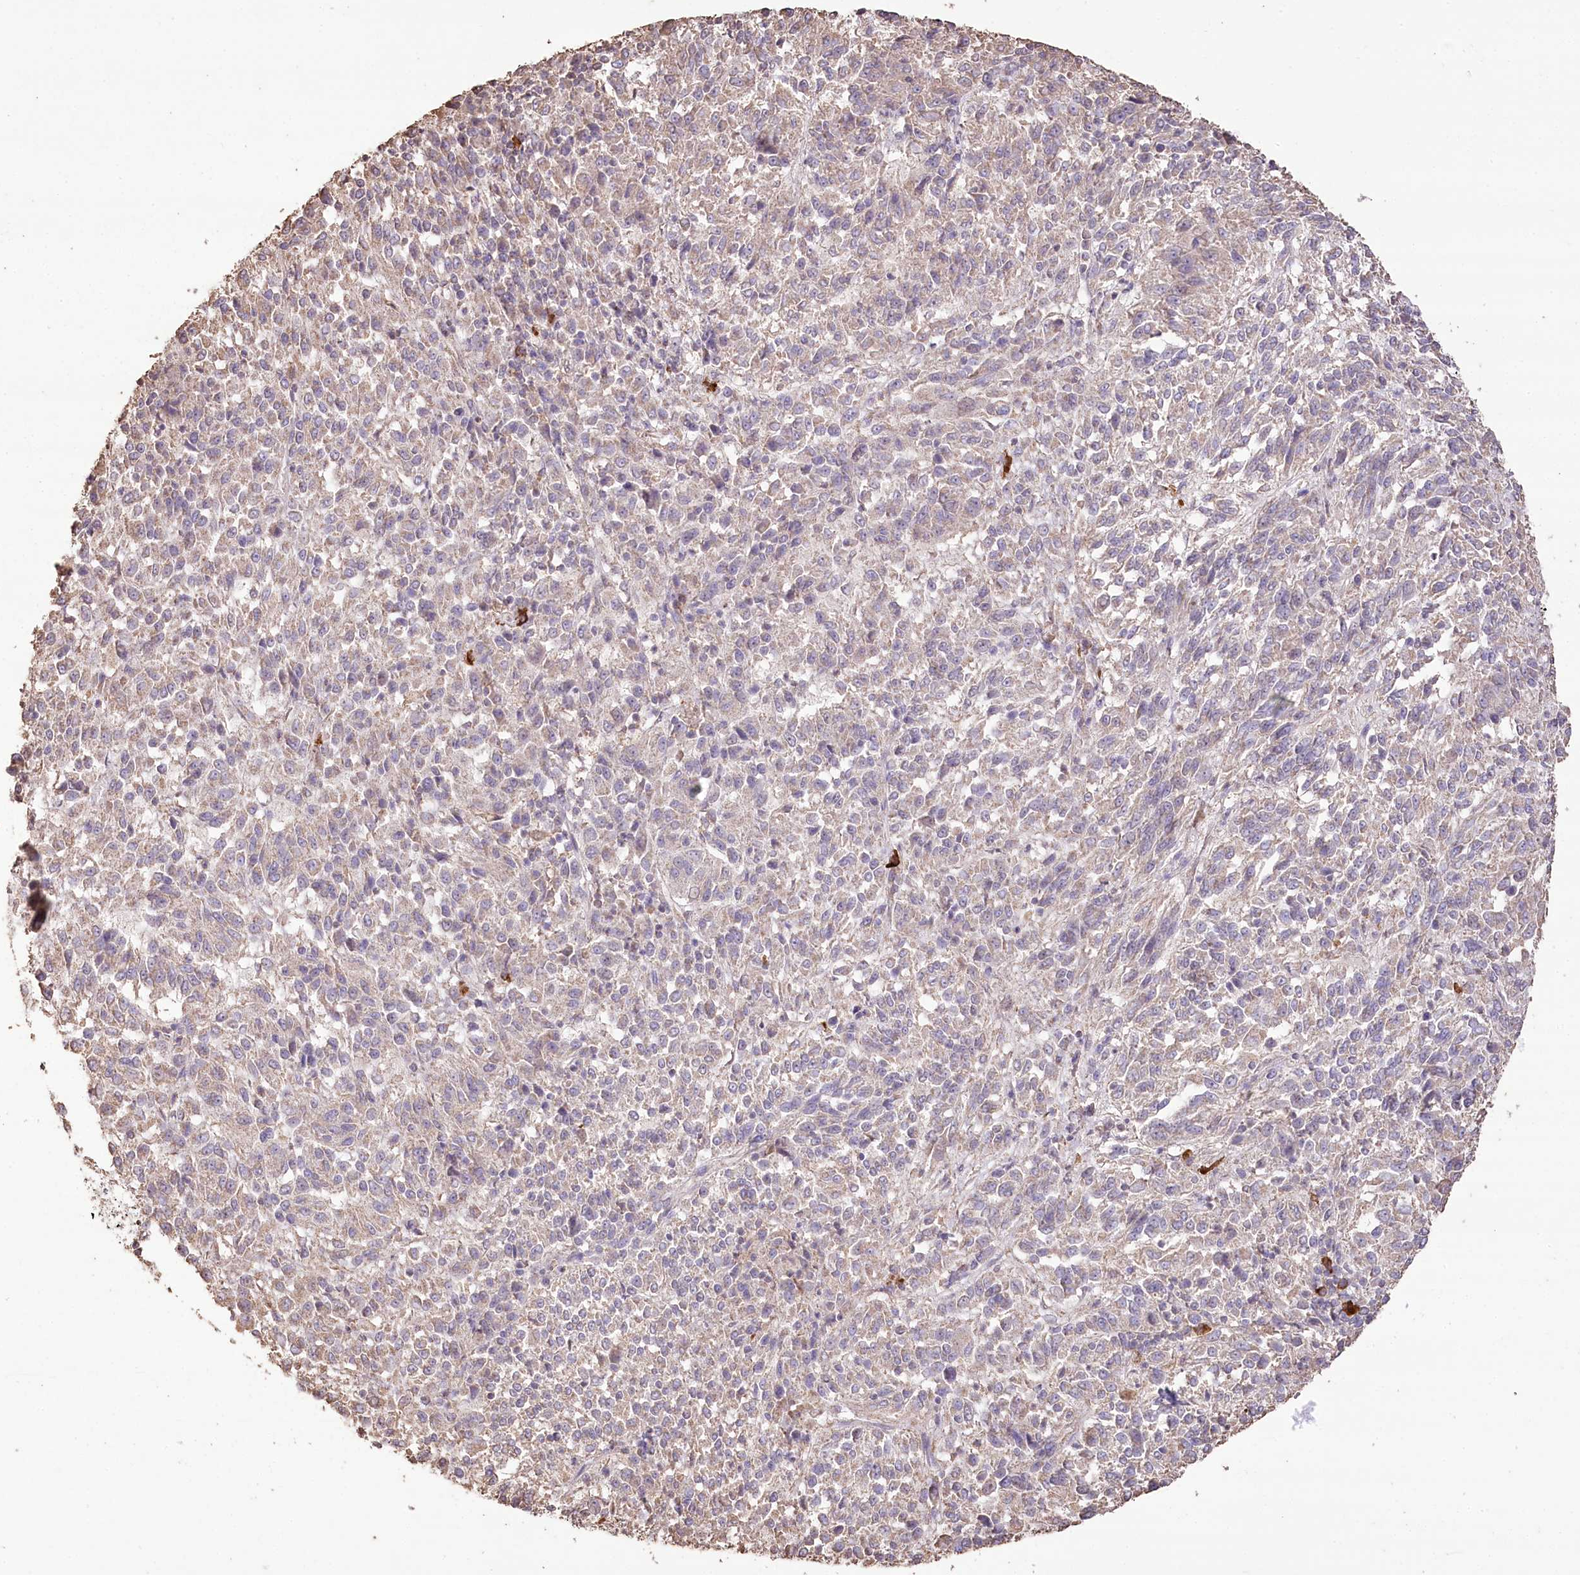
{"staining": {"intensity": "negative", "quantity": "none", "location": "none"}, "tissue": "melanoma", "cell_type": "Tumor cells", "image_type": "cancer", "snomed": [{"axis": "morphology", "description": "Malignant melanoma, Metastatic site"}, {"axis": "topography", "description": "Lung"}], "caption": "An image of melanoma stained for a protein exhibits no brown staining in tumor cells.", "gene": "IREB2", "patient": {"sex": "male", "age": 64}}